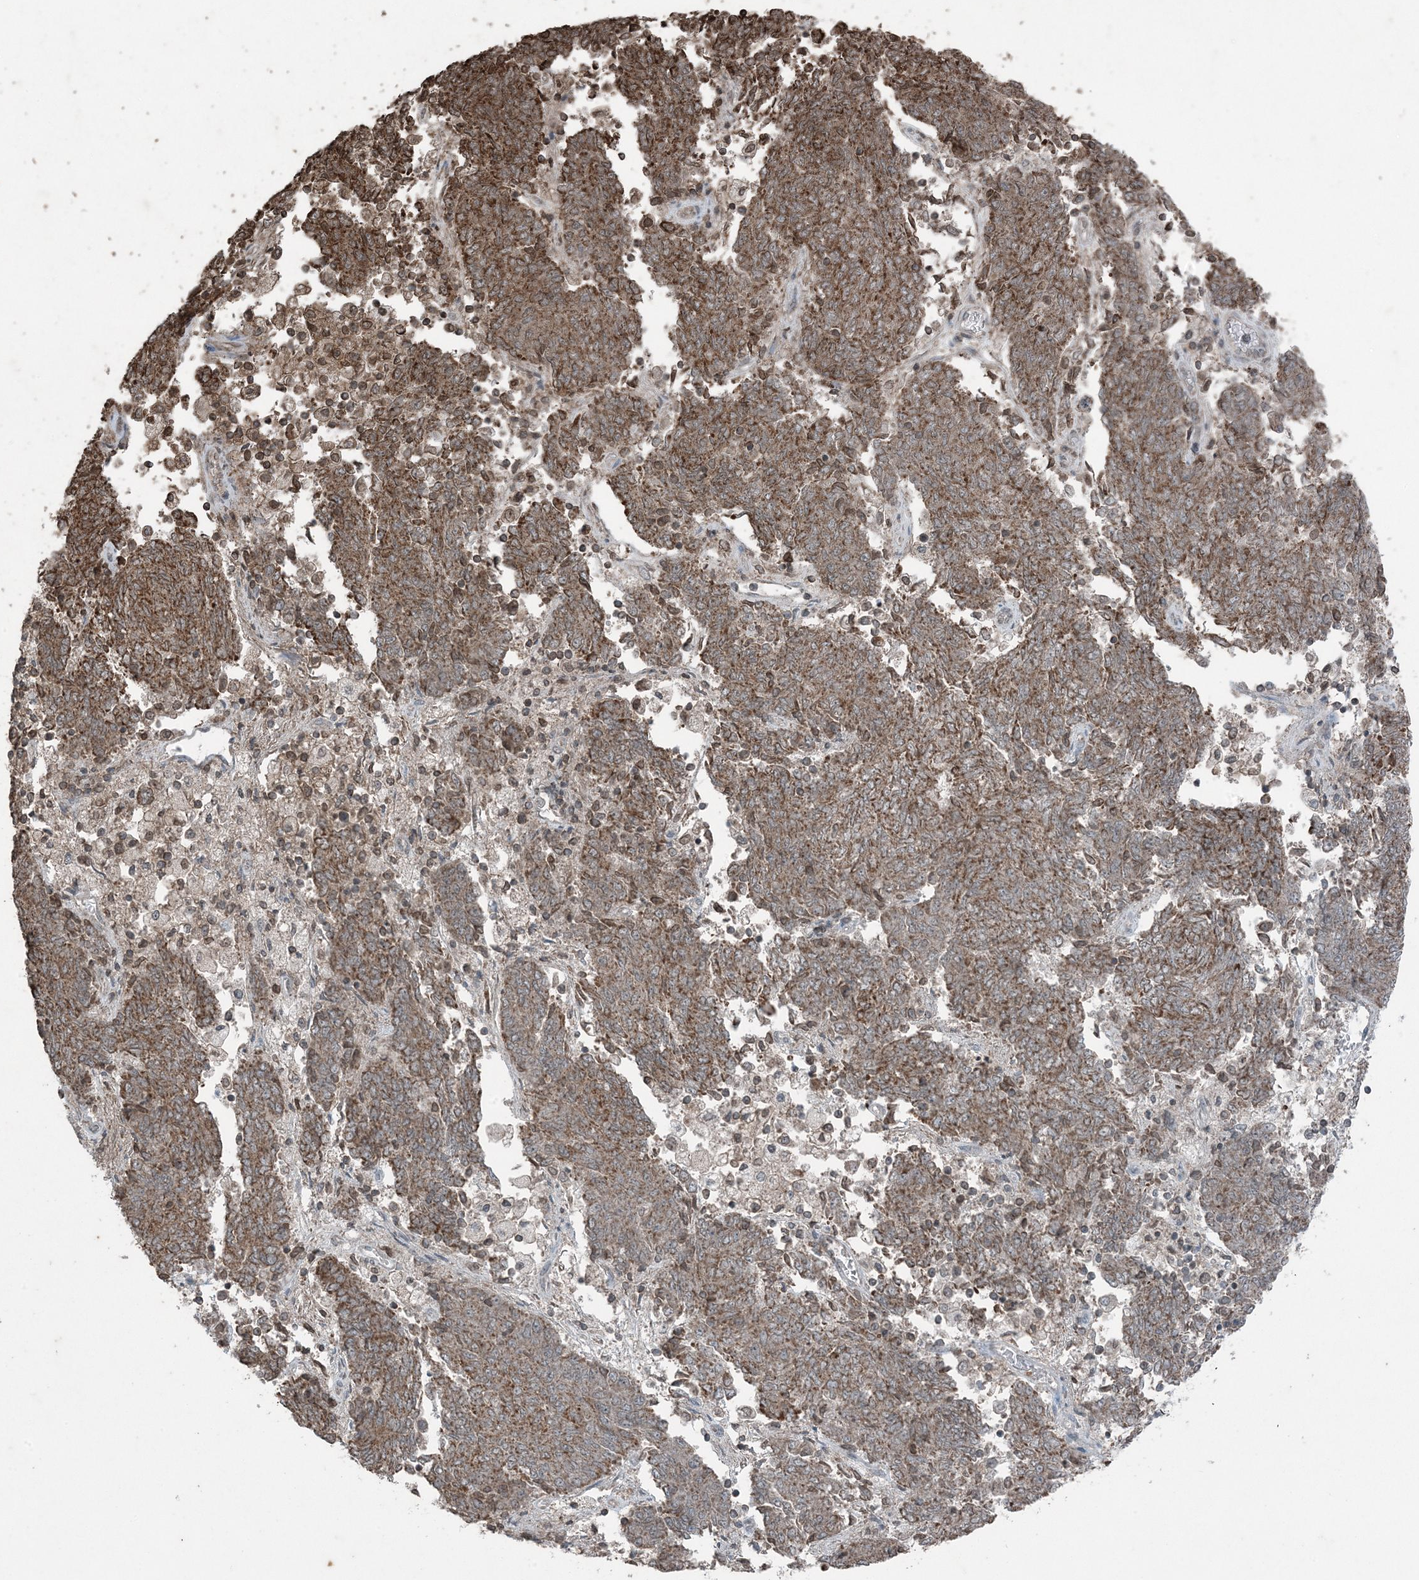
{"staining": {"intensity": "moderate", "quantity": ">75%", "location": "cytoplasmic/membranous"}, "tissue": "endometrial cancer", "cell_type": "Tumor cells", "image_type": "cancer", "snomed": [{"axis": "morphology", "description": "Adenocarcinoma, NOS"}, {"axis": "topography", "description": "Endometrium"}], "caption": "Immunohistochemical staining of human endometrial cancer demonstrates moderate cytoplasmic/membranous protein staining in about >75% of tumor cells.", "gene": "GNL1", "patient": {"sex": "female", "age": 80}}